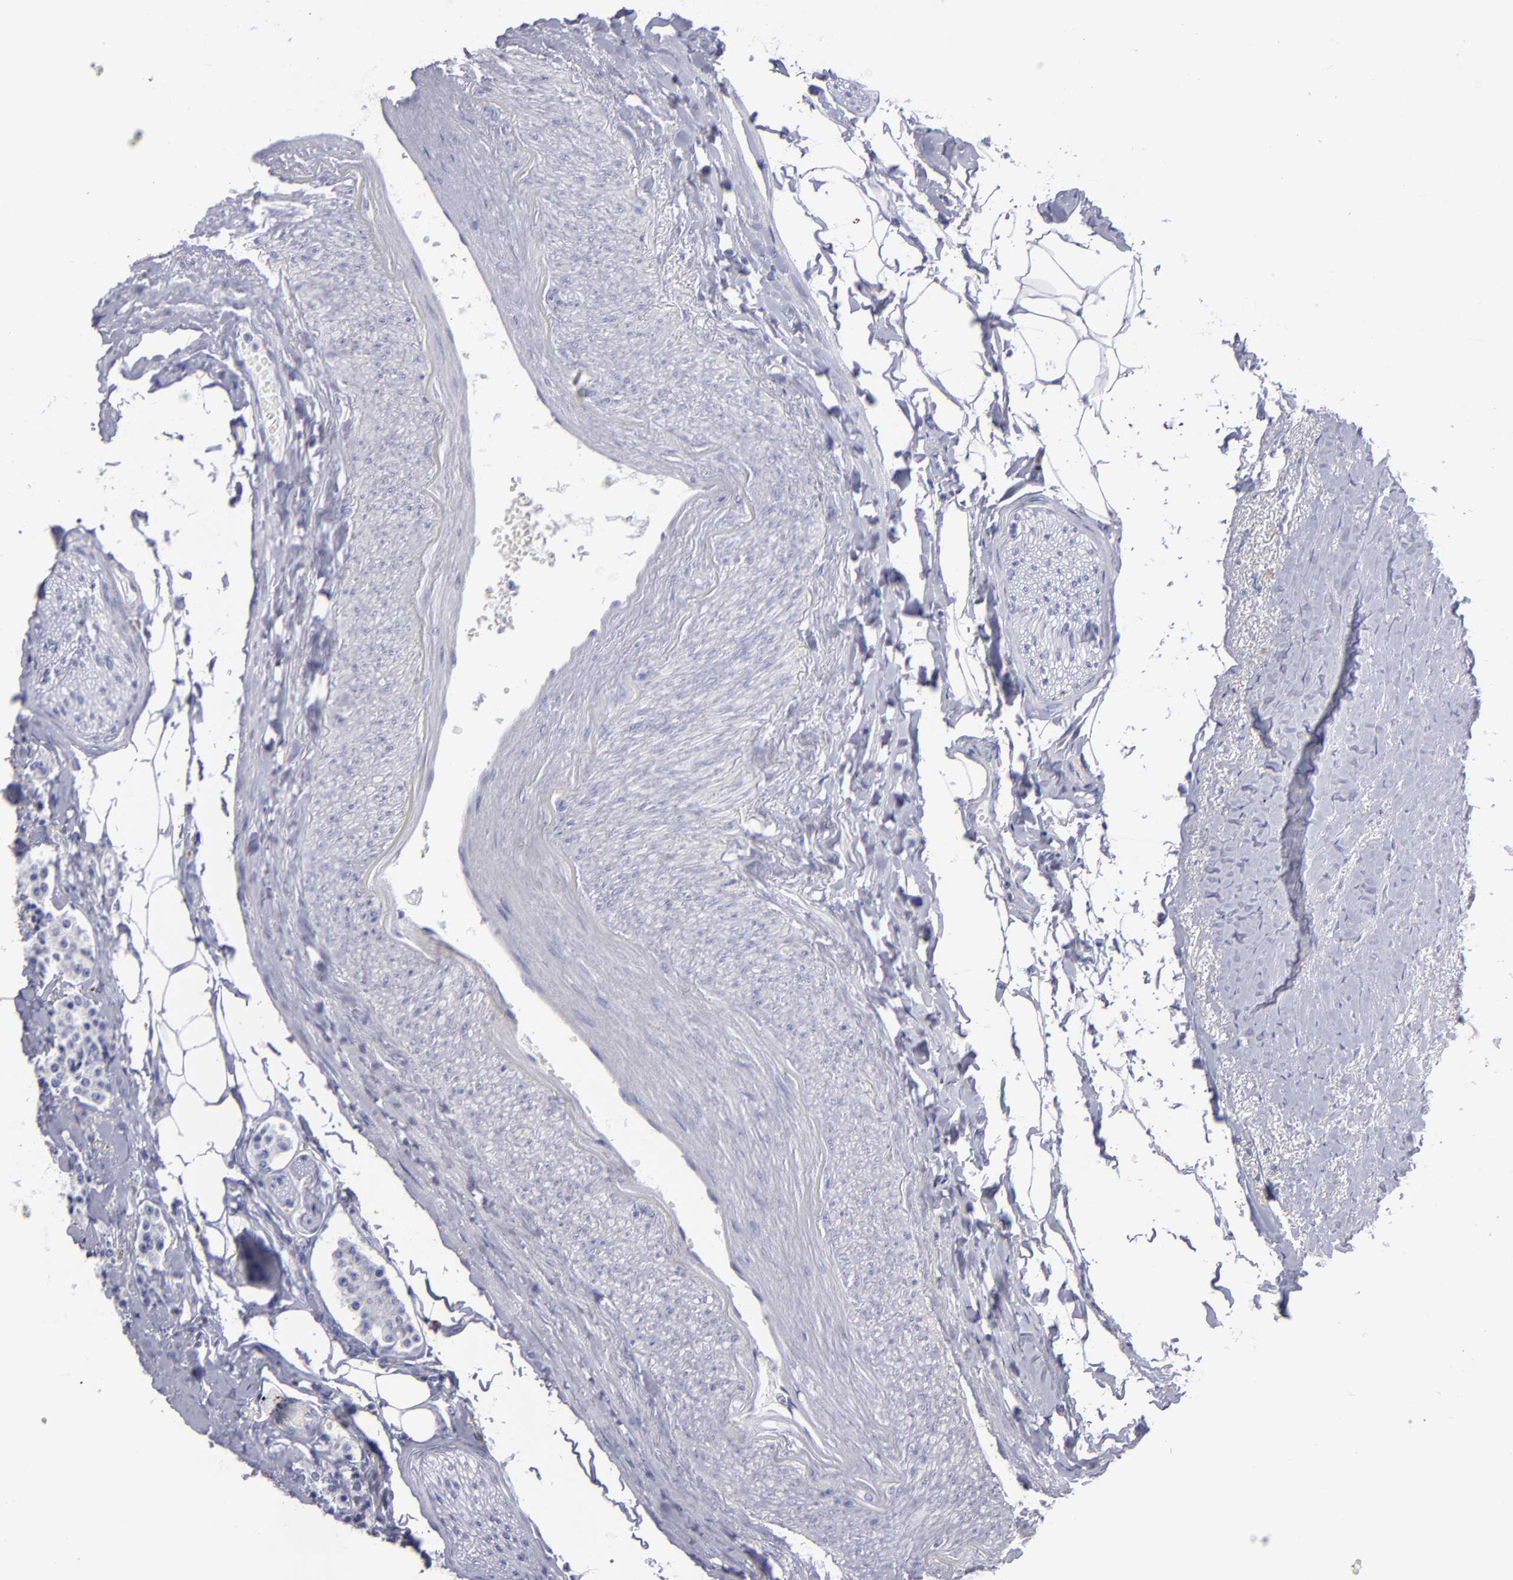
{"staining": {"intensity": "negative", "quantity": "none", "location": "none"}, "tissue": "carcinoid", "cell_type": "Tumor cells", "image_type": "cancer", "snomed": [{"axis": "morphology", "description": "Carcinoid, malignant, NOS"}, {"axis": "topography", "description": "Colon"}], "caption": "High magnification brightfield microscopy of carcinoid (malignant) stained with DAB (3,3'-diaminobenzidine) (brown) and counterstained with hematoxylin (blue): tumor cells show no significant positivity. (Brightfield microscopy of DAB IHC at high magnification).", "gene": "MB", "patient": {"sex": "female", "age": 61}}